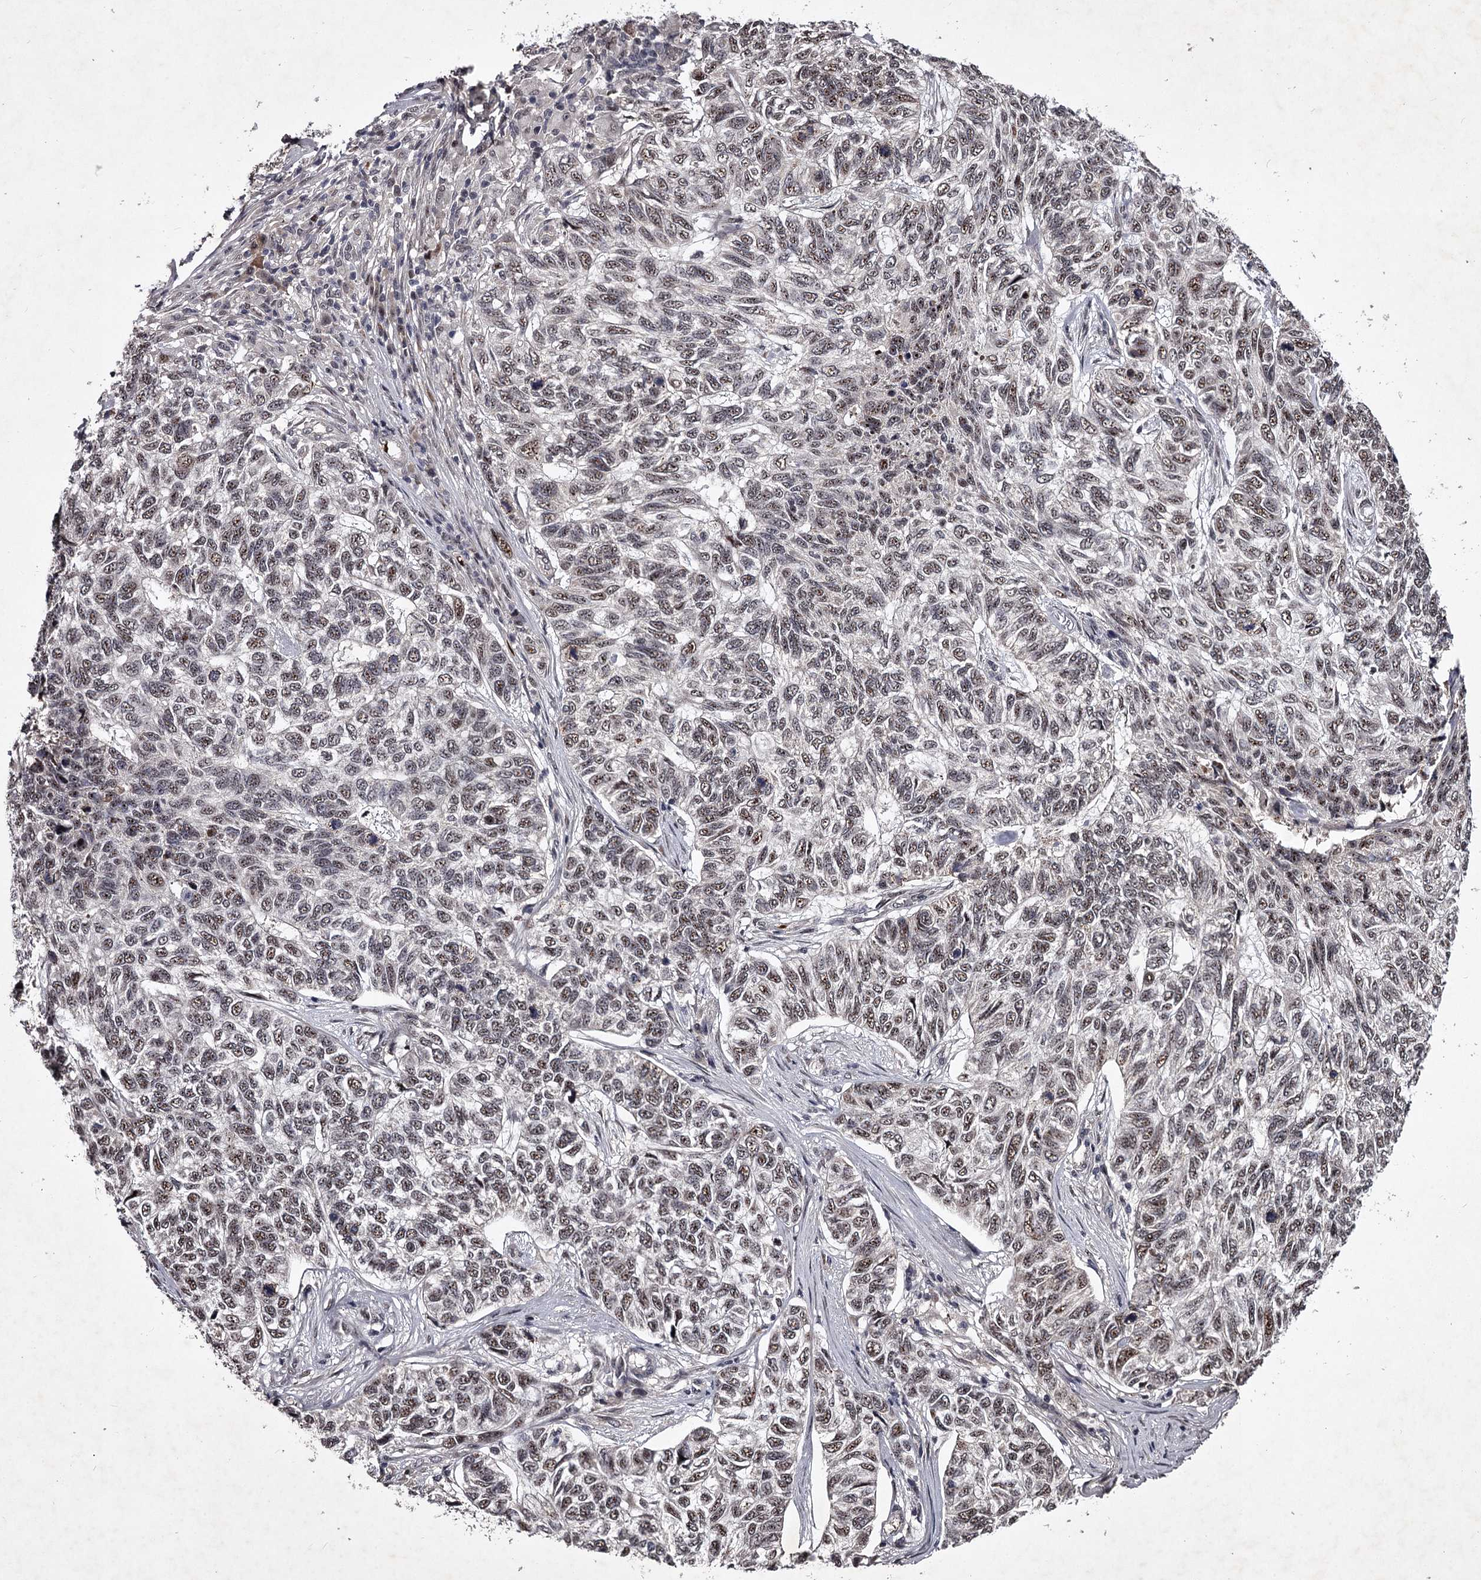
{"staining": {"intensity": "weak", "quantity": "25%-75%", "location": "nuclear"}, "tissue": "skin cancer", "cell_type": "Tumor cells", "image_type": "cancer", "snomed": [{"axis": "morphology", "description": "Basal cell carcinoma"}, {"axis": "topography", "description": "Skin"}], "caption": "Protein expression analysis of skin basal cell carcinoma displays weak nuclear staining in approximately 25%-75% of tumor cells. (Stains: DAB (3,3'-diaminobenzidine) in brown, nuclei in blue, Microscopy: brightfield microscopy at high magnification).", "gene": "RNF44", "patient": {"sex": "female", "age": 65}}